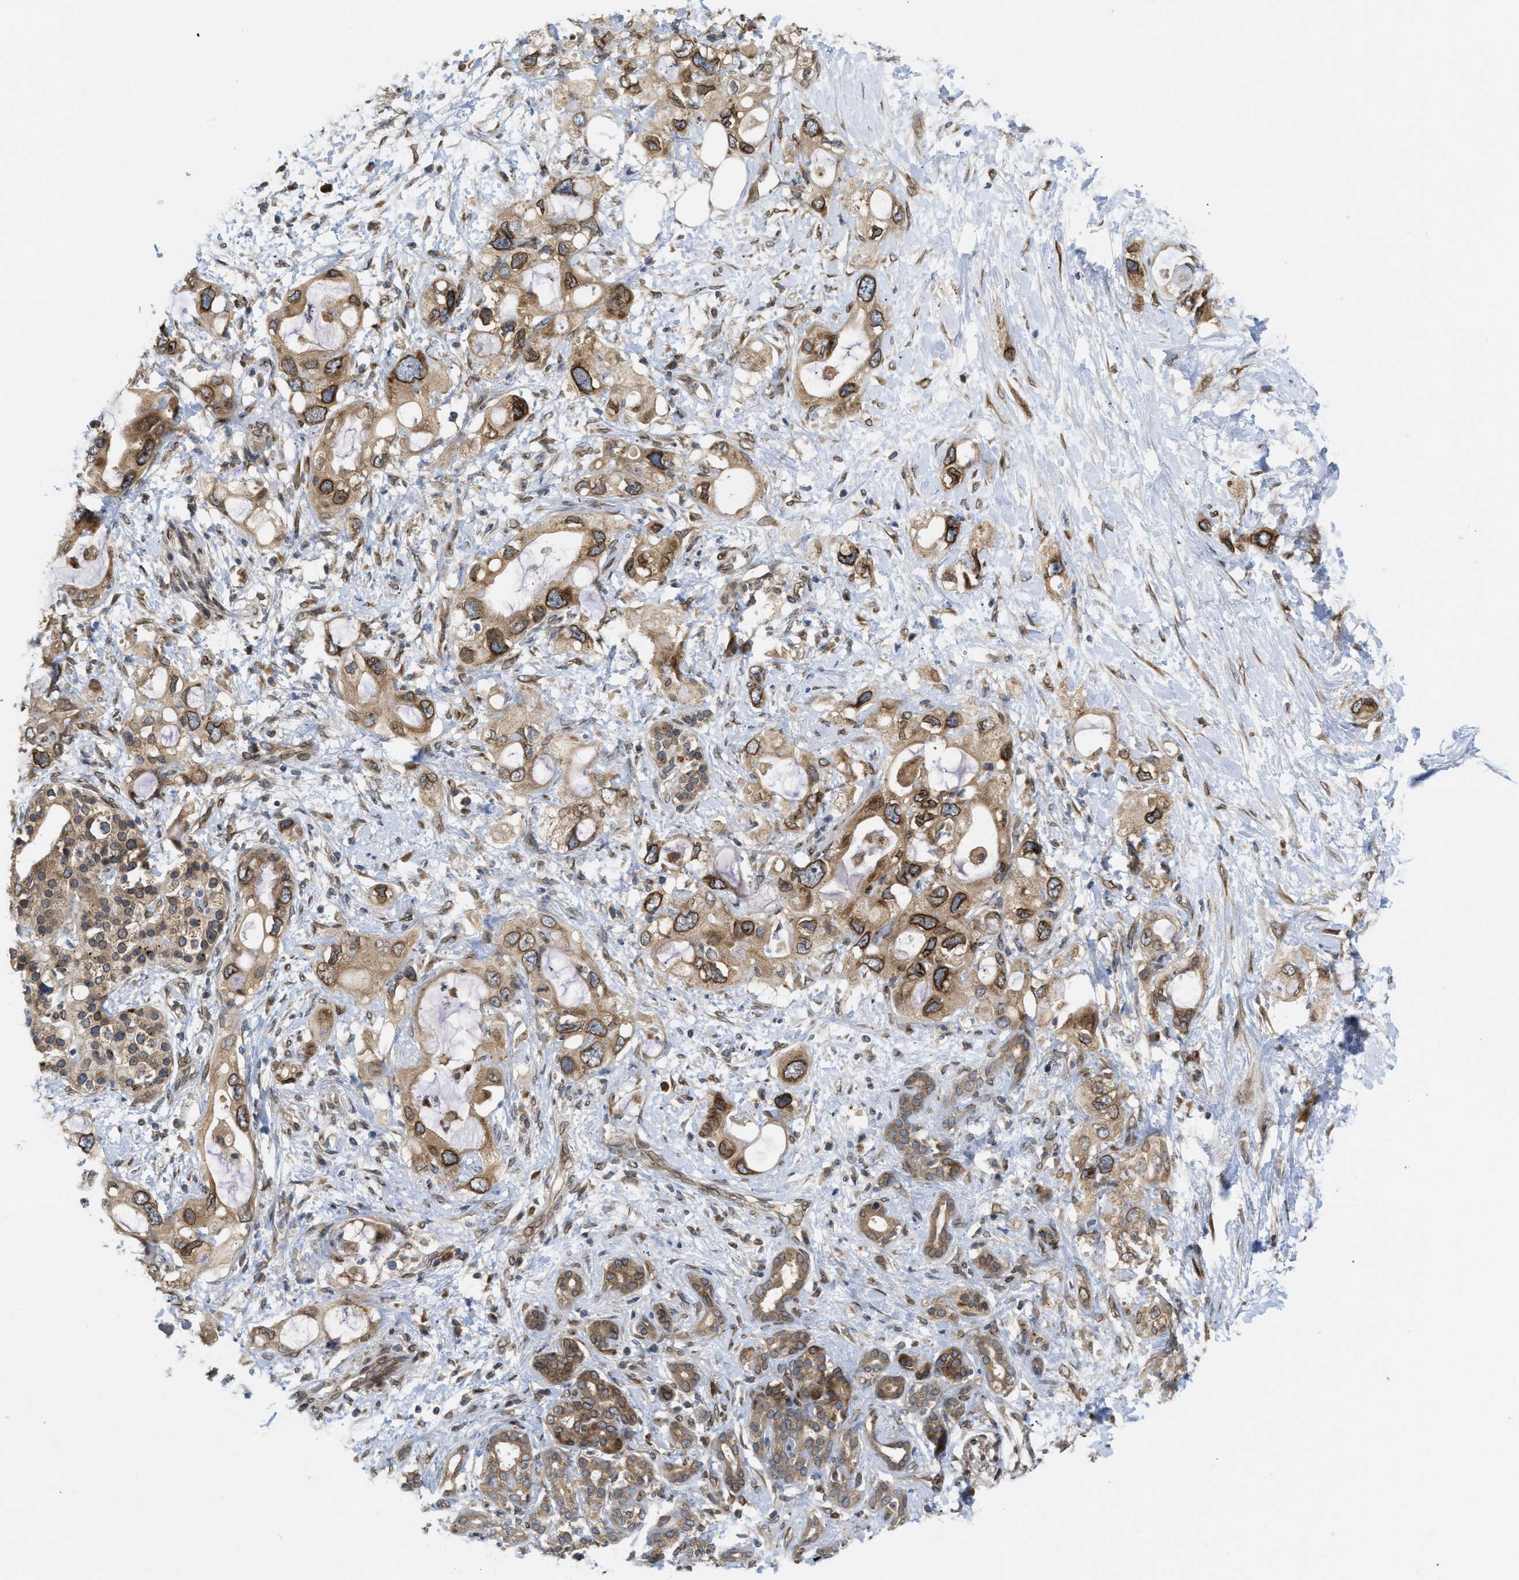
{"staining": {"intensity": "moderate", "quantity": ">75%", "location": "cytoplasmic/membranous"}, "tissue": "pancreatic cancer", "cell_type": "Tumor cells", "image_type": "cancer", "snomed": [{"axis": "morphology", "description": "Adenocarcinoma, NOS"}, {"axis": "topography", "description": "Pancreas"}], "caption": "Brown immunohistochemical staining in pancreatic adenocarcinoma displays moderate cytoplasmic/membranous staining in about >75% of tumor cells.", "gene": "EIF2AK3", "patient": {"sex": "female", "age": 56}}